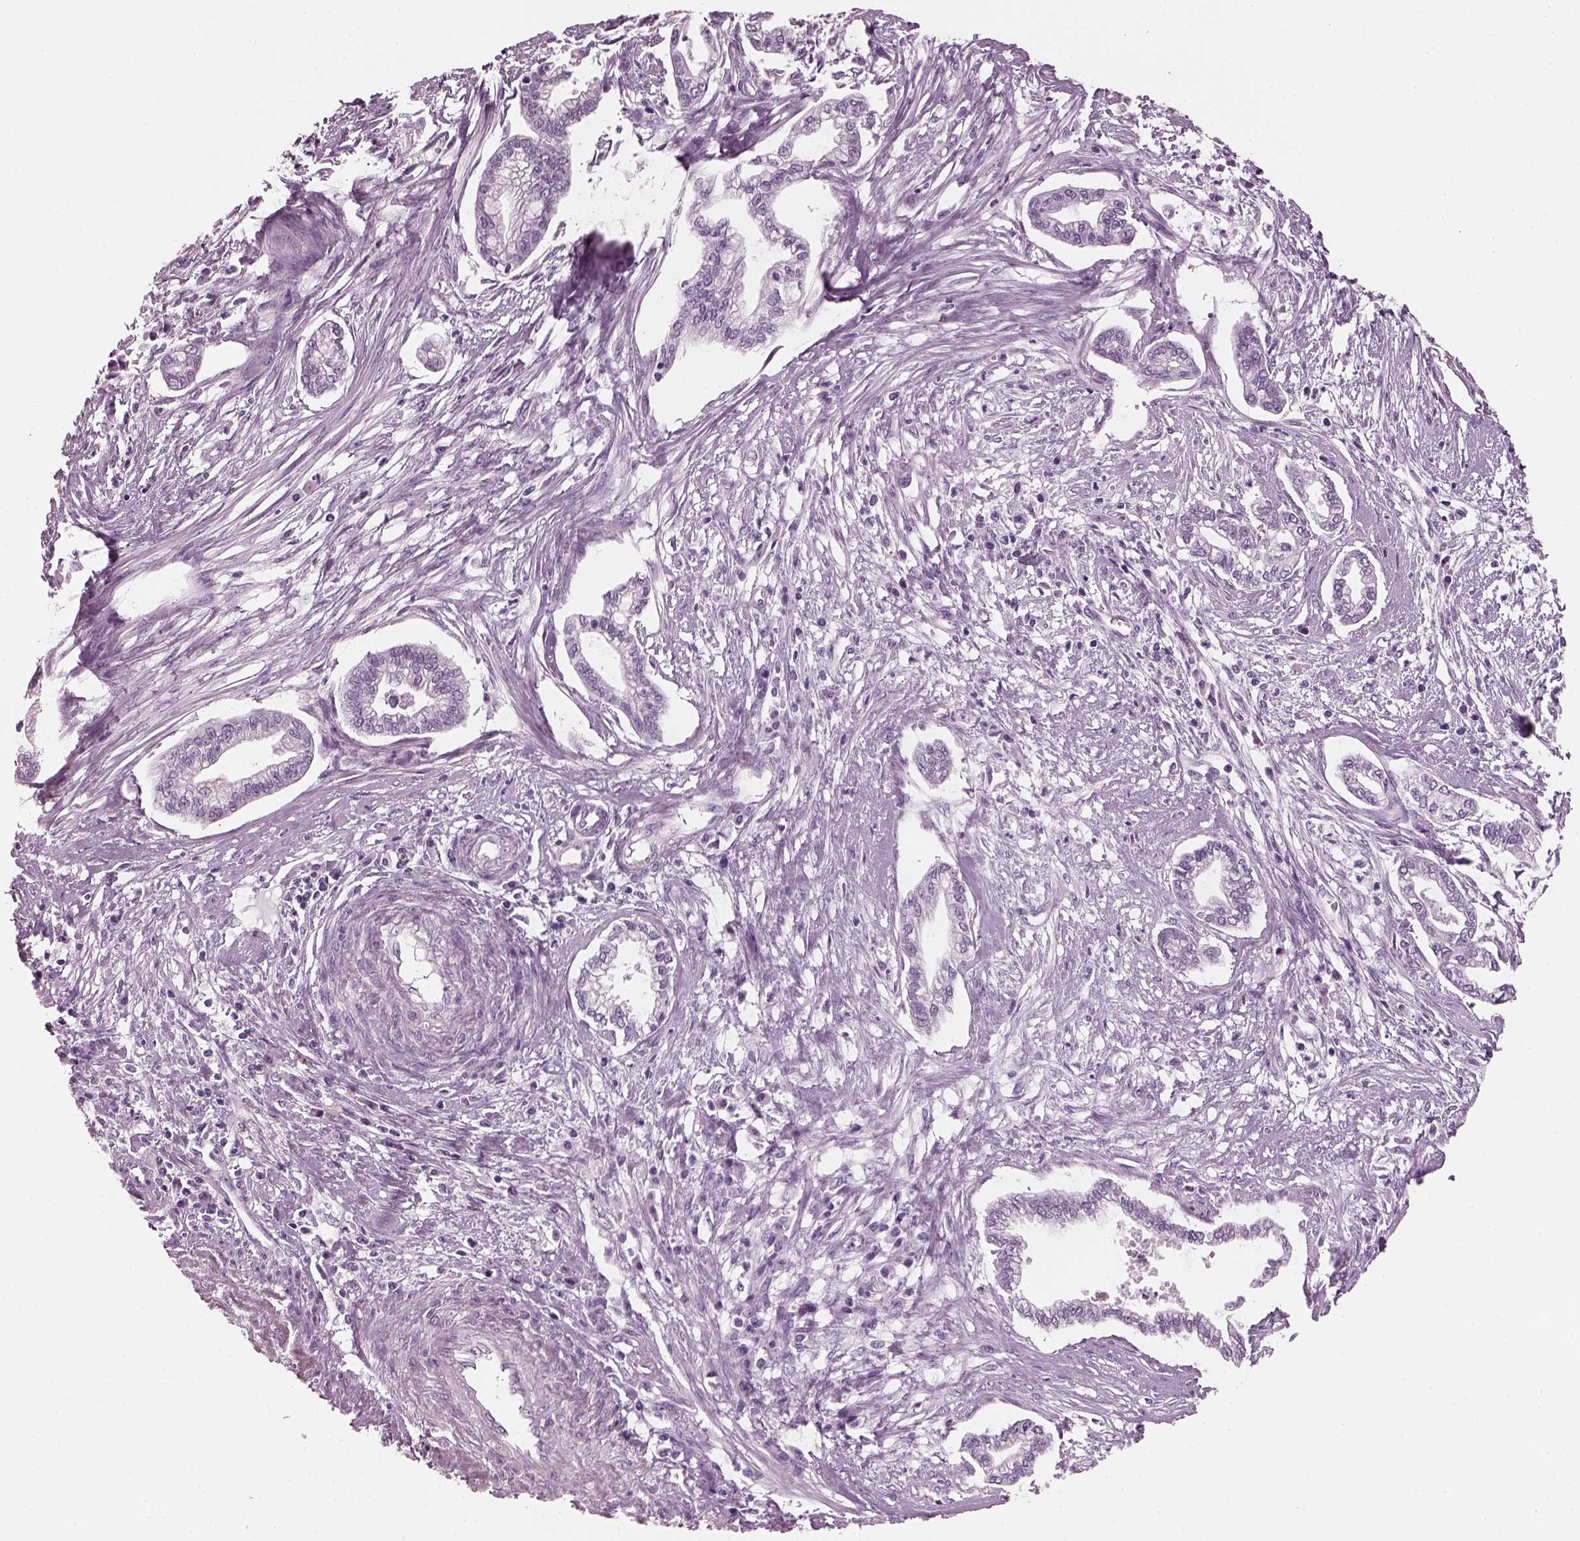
{"staining": {"intensity": "negative", "quantity": "none", "location": "none"}, "tissue": "cervical cancer", "cell_type": "Tumor cells", "image_type": "cancer", "snomed": [{"axis": "morphology", "description": "Adenocarcinoma, NOS"}, {"axis": "topography", "description": "Cervix"}], "caption": "High power microscopy photomicrograph of an immunohistochemistry (IHC) micrograph of cervical cancer (adenocarcinoma), revealing no significant staining in tumor cells.", "gene": "PDC", "patient": {"sex": "female", "age": 62}}